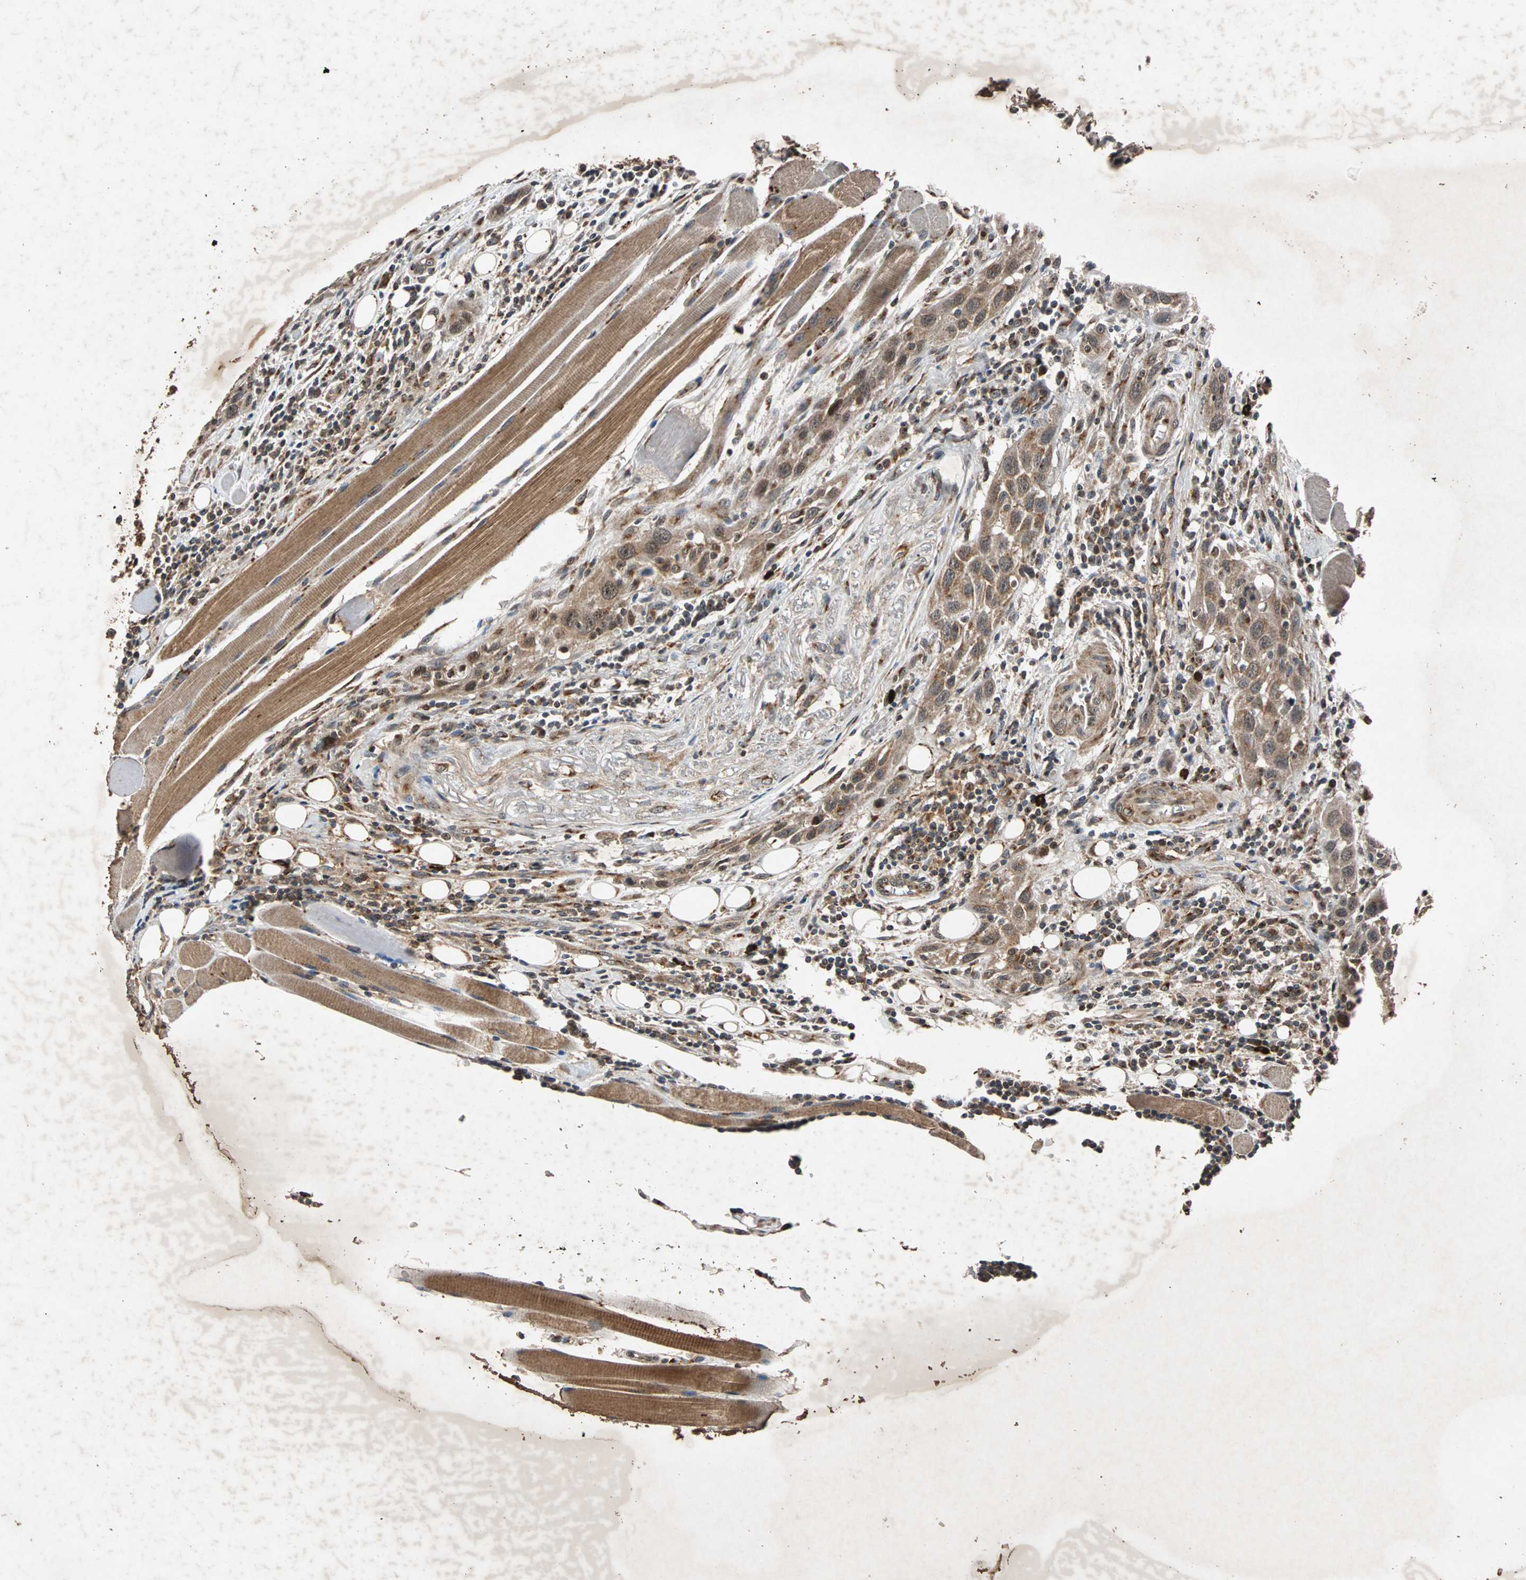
{"staining": {"intensity": "moderate", "quantity": ">75%", "location": "cytoplasmic/membranous,nuclear"}, "tissue": "head and neck cancer", "cell_type": "Tumor cells", "image_type": "cancer", "snomed": [{"axis": "morphology", "description": "Squamous cell carcinoma, NOS"}, {"axis": "topography", "description": "Oral tissue"}, {"axis": "topography", "description": "Head-Neck"}], "caption": "This is an image of immunohistochemistry staining of squamous cell carcinoma (head and neck), which shows moderate positivity in the cytoplasmic/membranous and nuclear of tumor cells.", "gene": "USP31", "patient": {"sex": "female", "age": 50}}